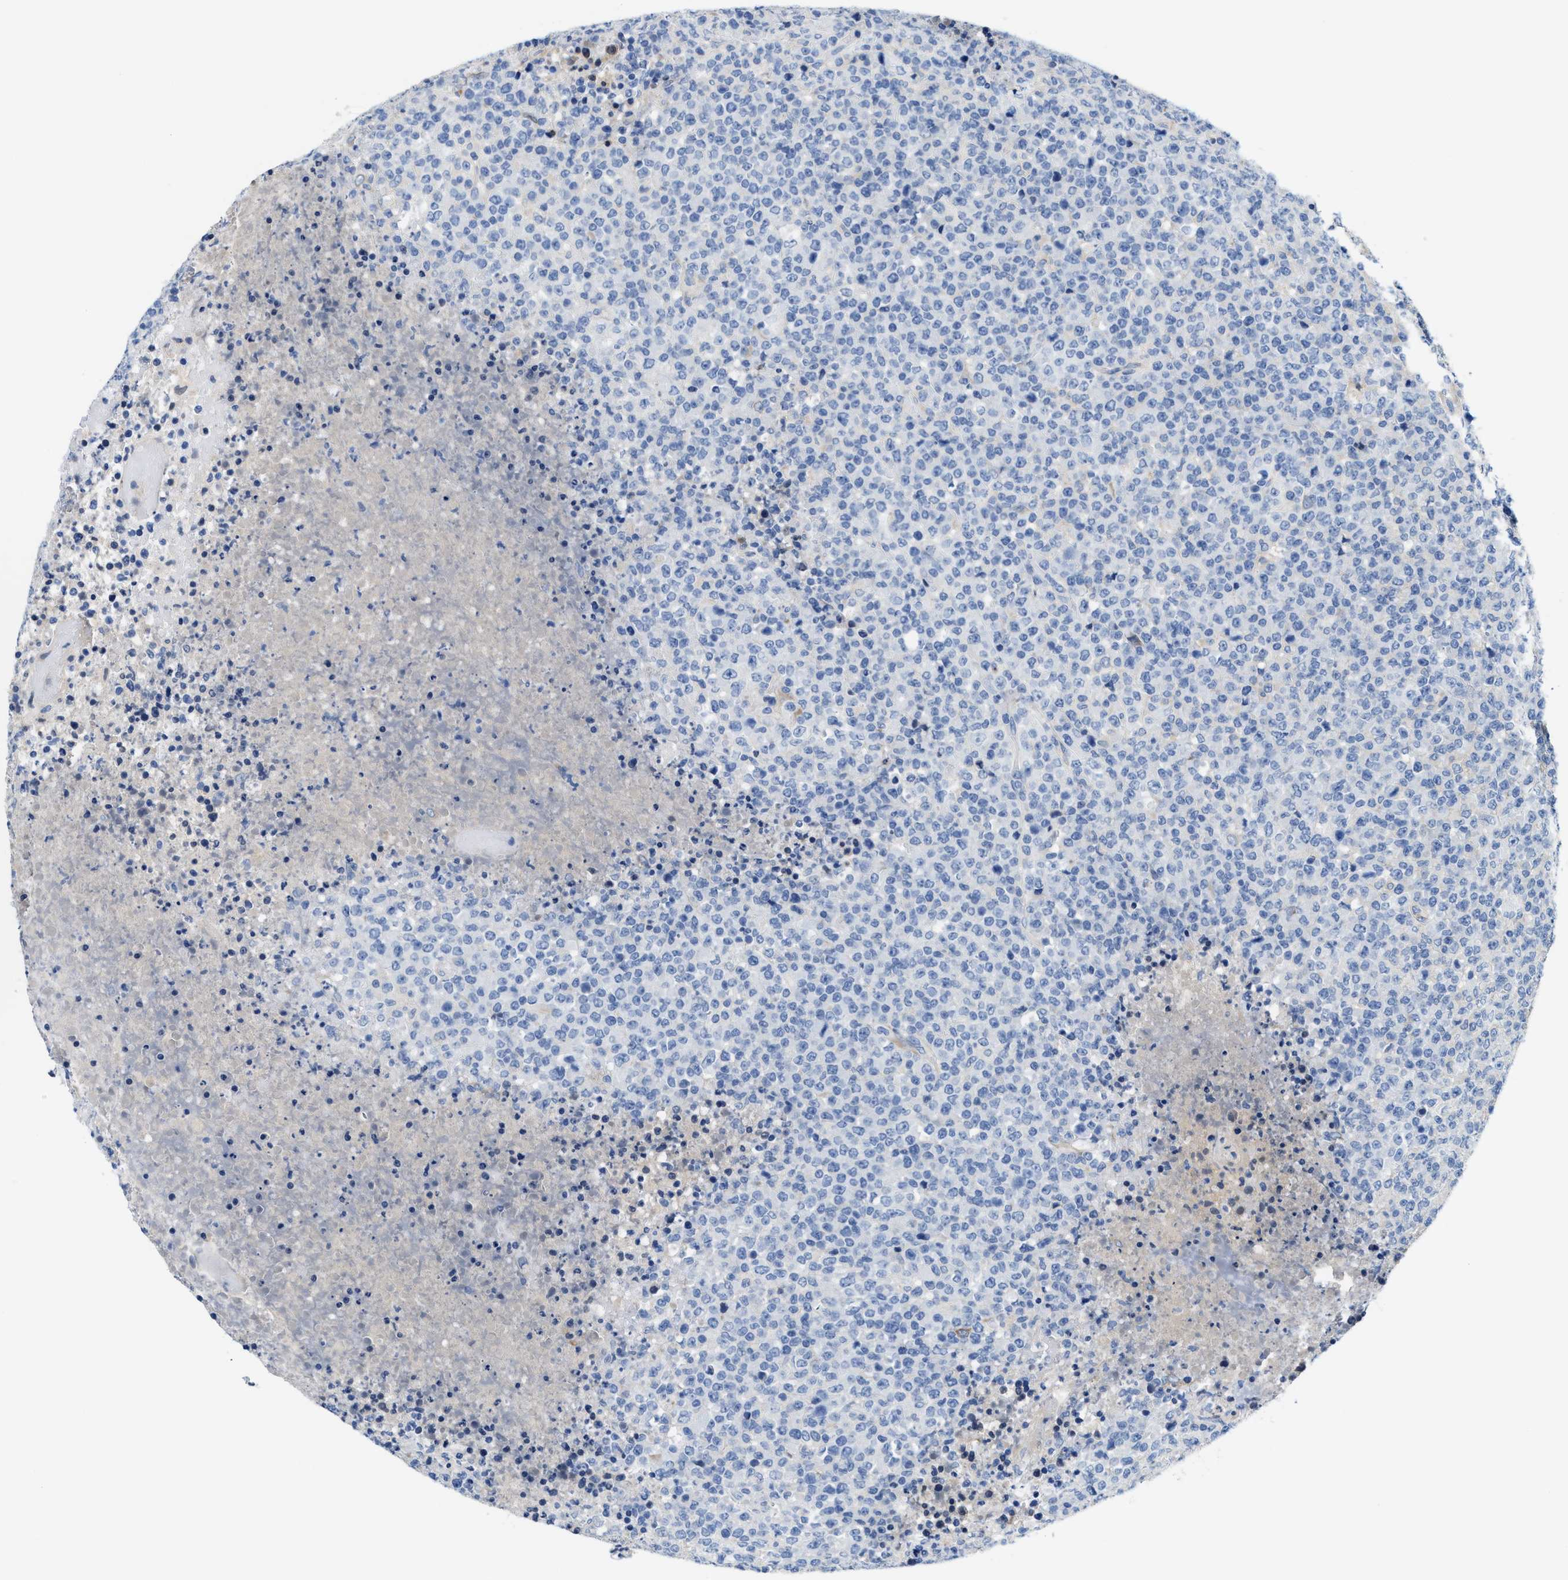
{"staining": {"intensity": "negative", "quantity": "none", "location": "none"}, "tissue": "lymphoma", "cell_type": "Tumor cells", "image_type": "cancer", "snomed": [{"axis": "morphology", "description": "Malignant lymphoma, non-Hodgkin's type, High grade"}, {"axis": "topography", "description": "Lymph node"}], "caption": "Immunohistochemistry photomicrograph of human high-grade malignant lymphoma, non-Hodgkin's type stained for a protein (brown), which displays no positivity in tumor cells.", "gene": "DSCAM", "patient": {"sex": "male", "age": 13}}